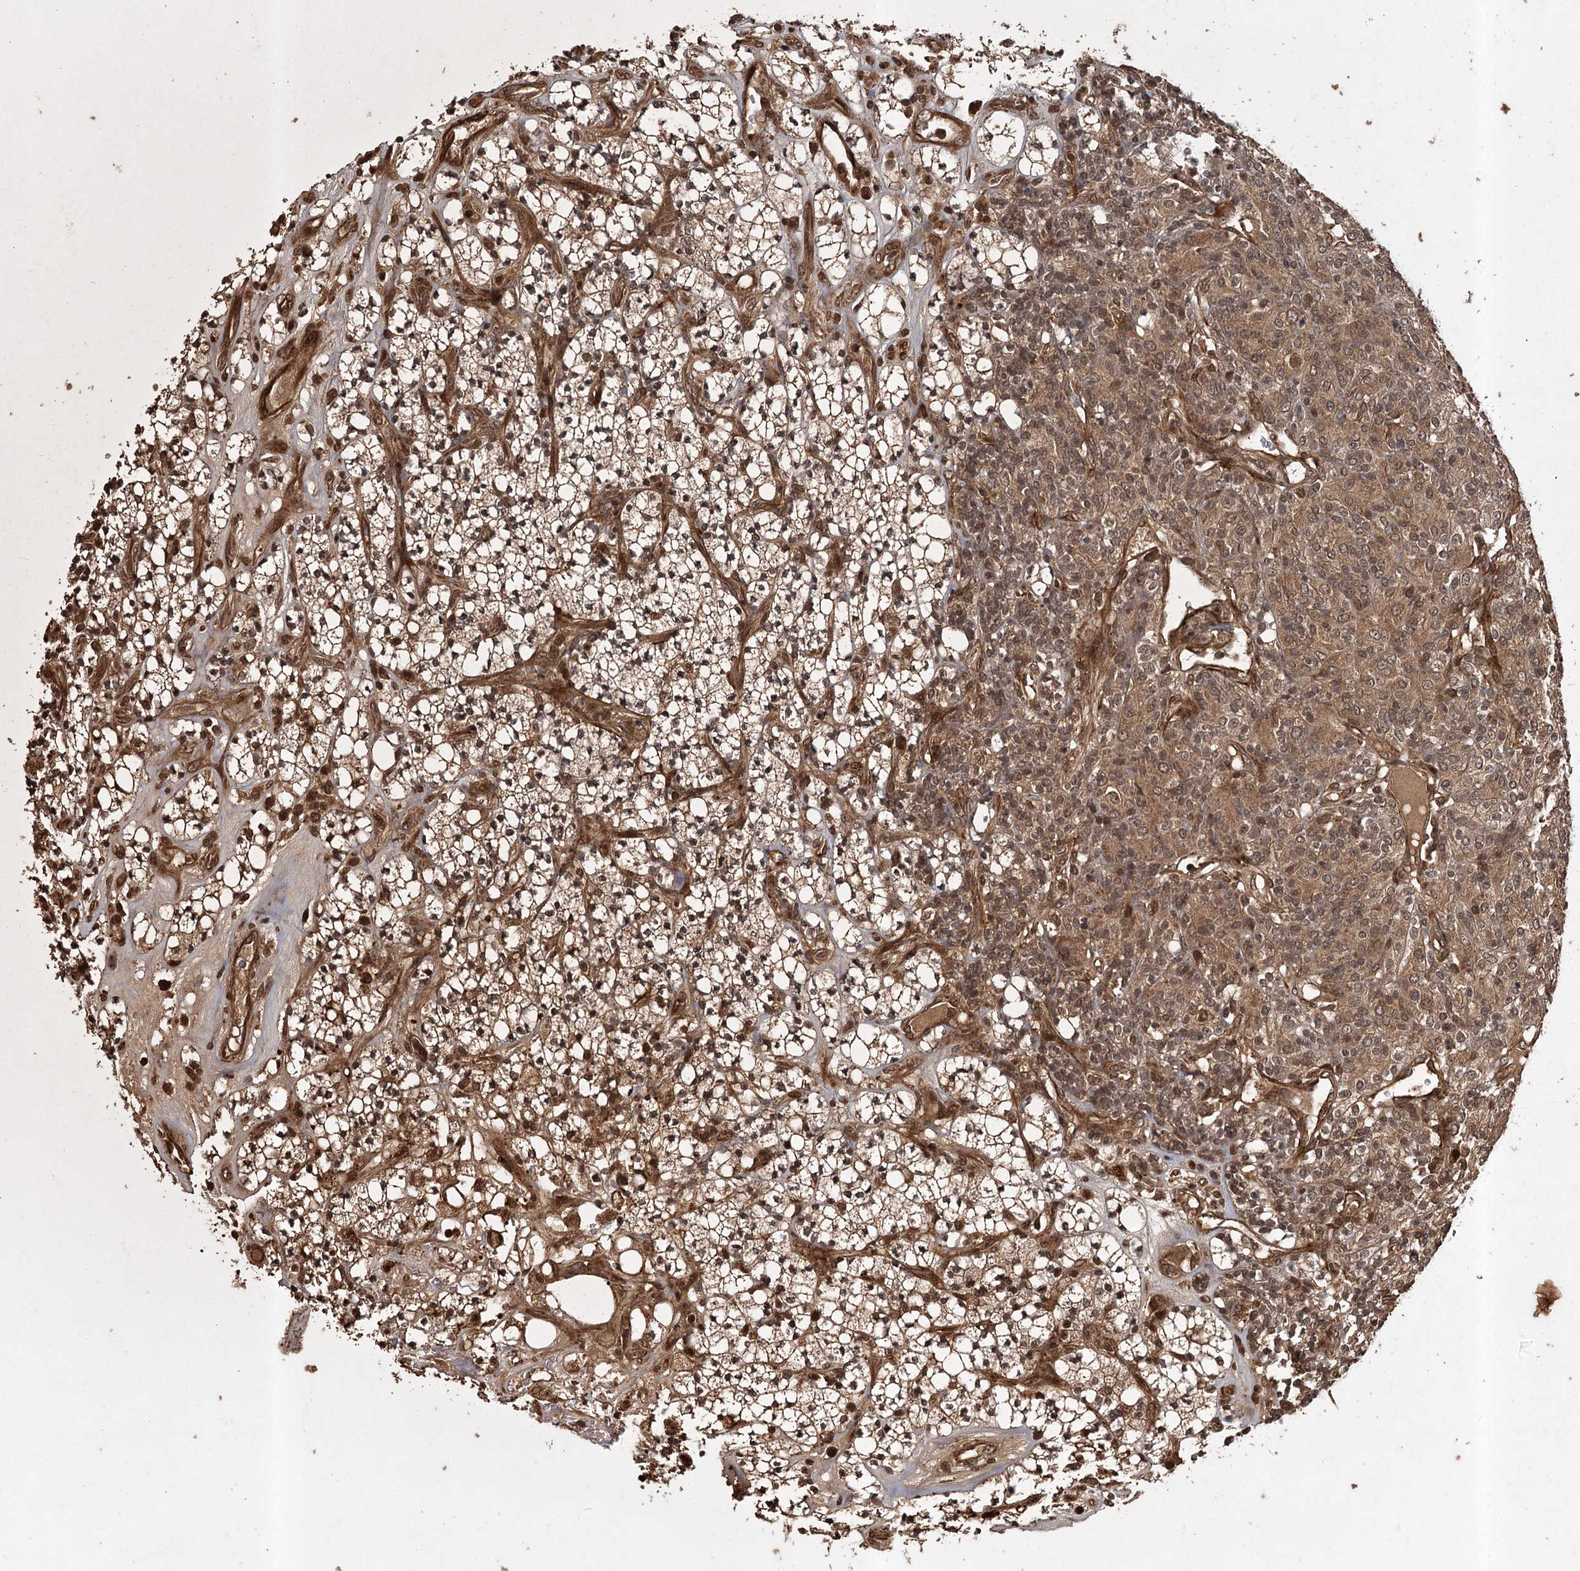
{"staining": {"intensity": "moderate", "quantity": ">75%", "location": "cytoplasmic/membranous,nuclear"}, "tissue": "renal cancer", "cell_type": "Tumor cells", "image_type": "cancer", "snomed": [{"axis": "morphology", "description": "Adenocarcinoma, NOS"}, {"axis": "topography", "description": "Kidney"}], "caption": "Immunohistochemistry micrograph of neoplastic tissue: human renal cancer stained using immunohistochemistry (IHC) reveals medium levels of moderate protein expression localized specifically in the cytoplasmic/membranous and nuclear of tumor cells, appearing as a cytoplasmic/membranous and nuclear brown color.", "gene": "RPAP3", "patient": {"sex": "male", "age": 77}}